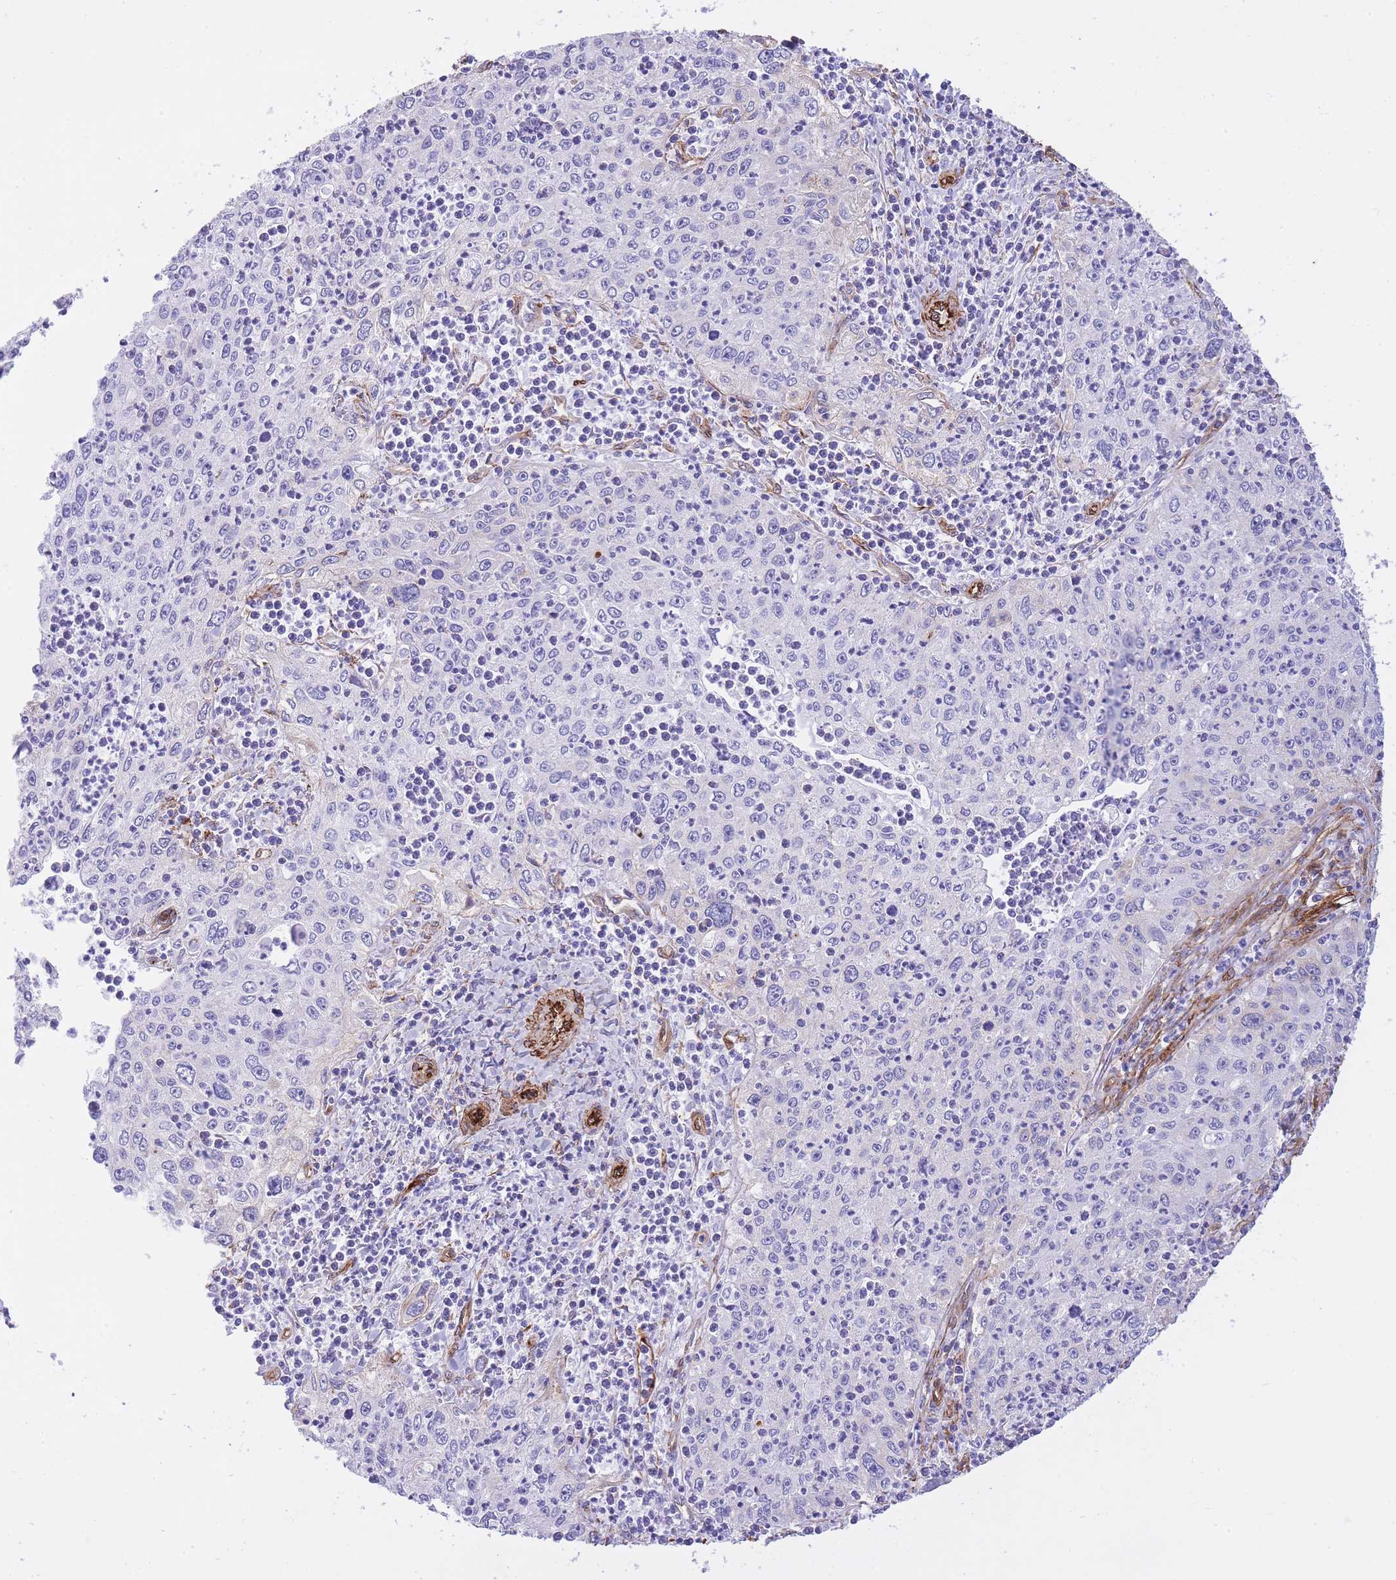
{"staining": {"intensity": "negative", "quantity": "none", "location": "none"}, "tissue": "cervical cancer", "cell_type": "Tumor cells", "image_type": "cancer", "snomed": [{"axis": "morphology", "description": "Squamous cell carcinoma, NOS"}, {"axis": "topography", "description": "Cervix"}], "caption": "Immunohistochemical staining of human cervical squamous cell carcinoma displays no significant expression in tumor cells. Nuclei are stained in blue.", "gene": "CAVIN1", "patient": {"sex": "female", "age": 30}}